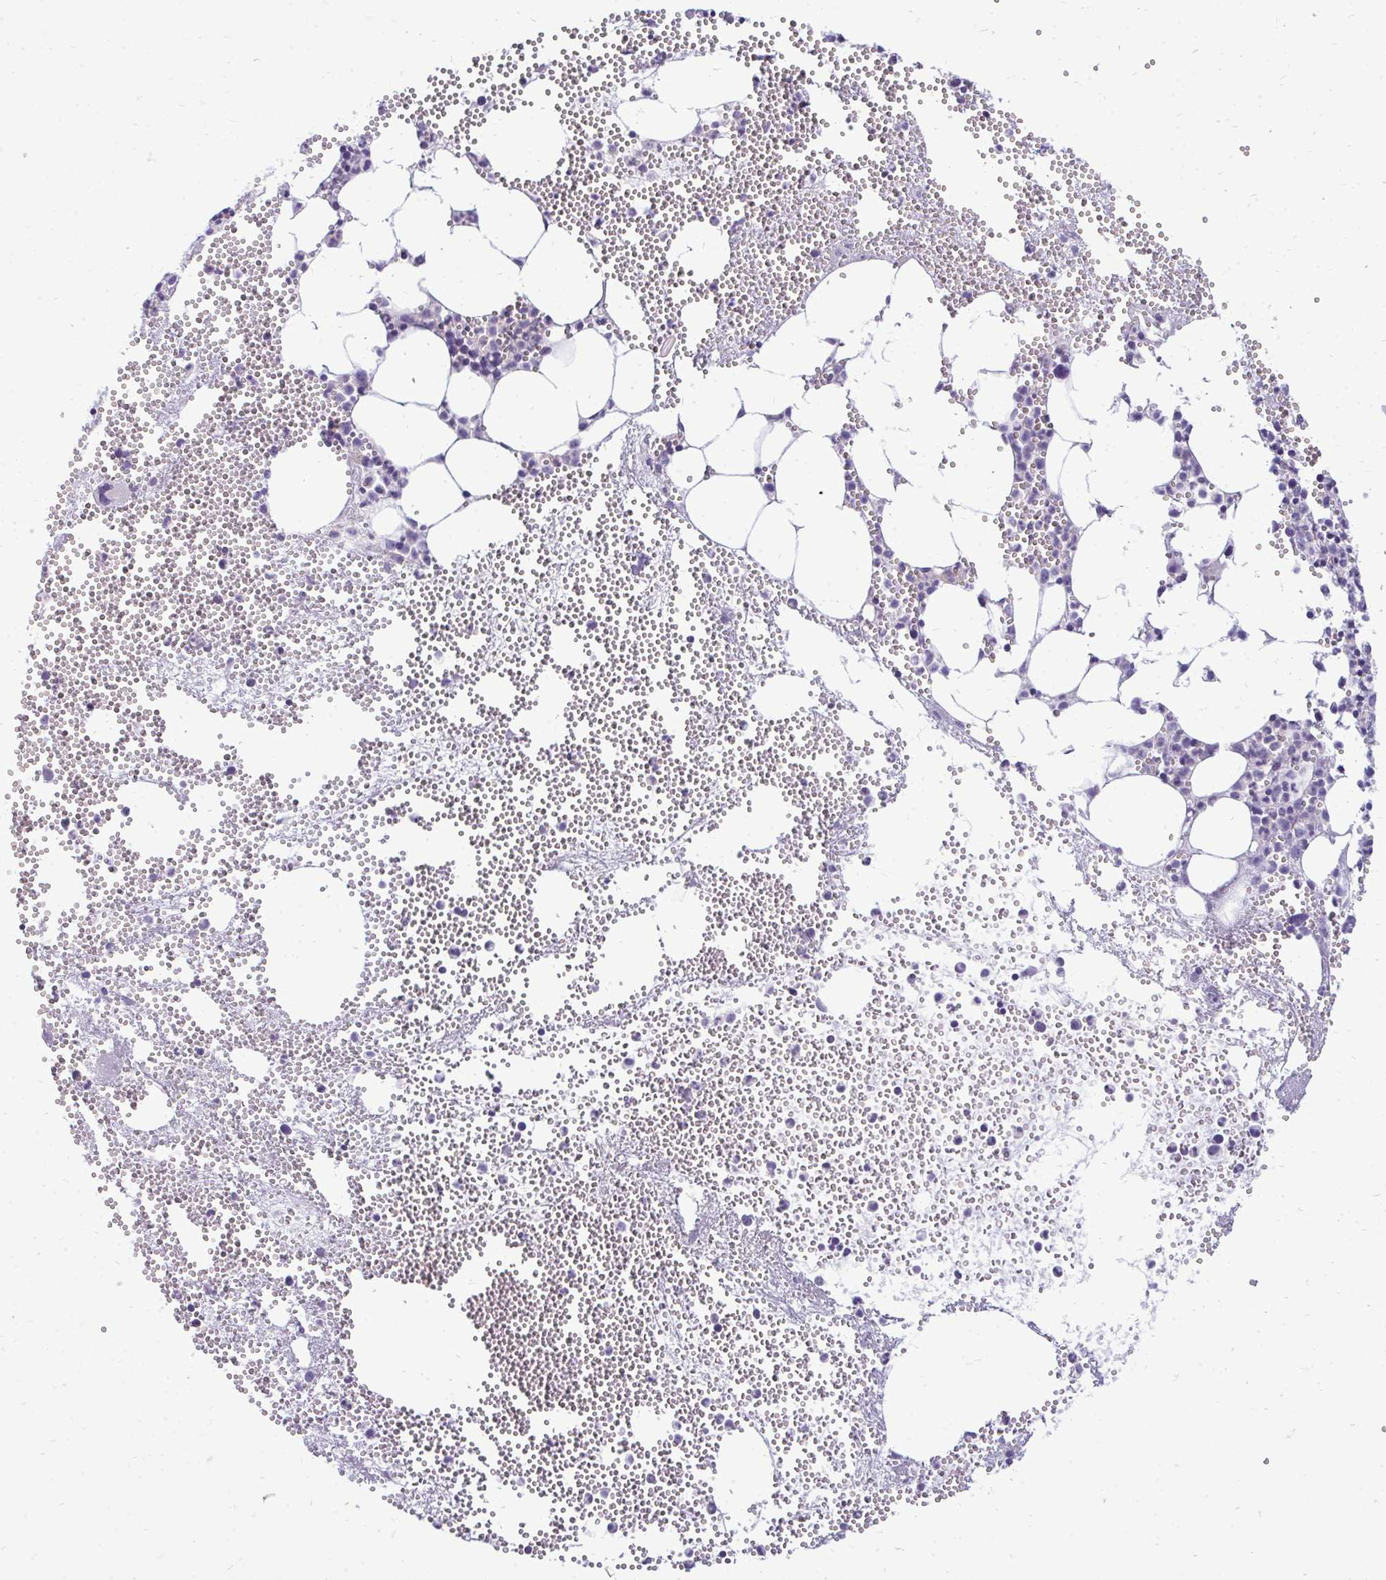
{"staining": {"intensity": "negative", "quantity": "none", "location": "none"}, "tissue": "bone marrow", "cell_type": "Hematopoietic cells", "image_type": "normal", "snomed": [{"axis": "morphology", "description": "Normal tissue, NOS"}, {"axis": "topography", "description": "Bone marrow"}], "caption": "Human bone marrow stained for a protein using immunohistochemistry exhibits no positivity in hematopoietic cells.", "gene": "FABP3", "patient": {"sex": "female", "age": 57}}